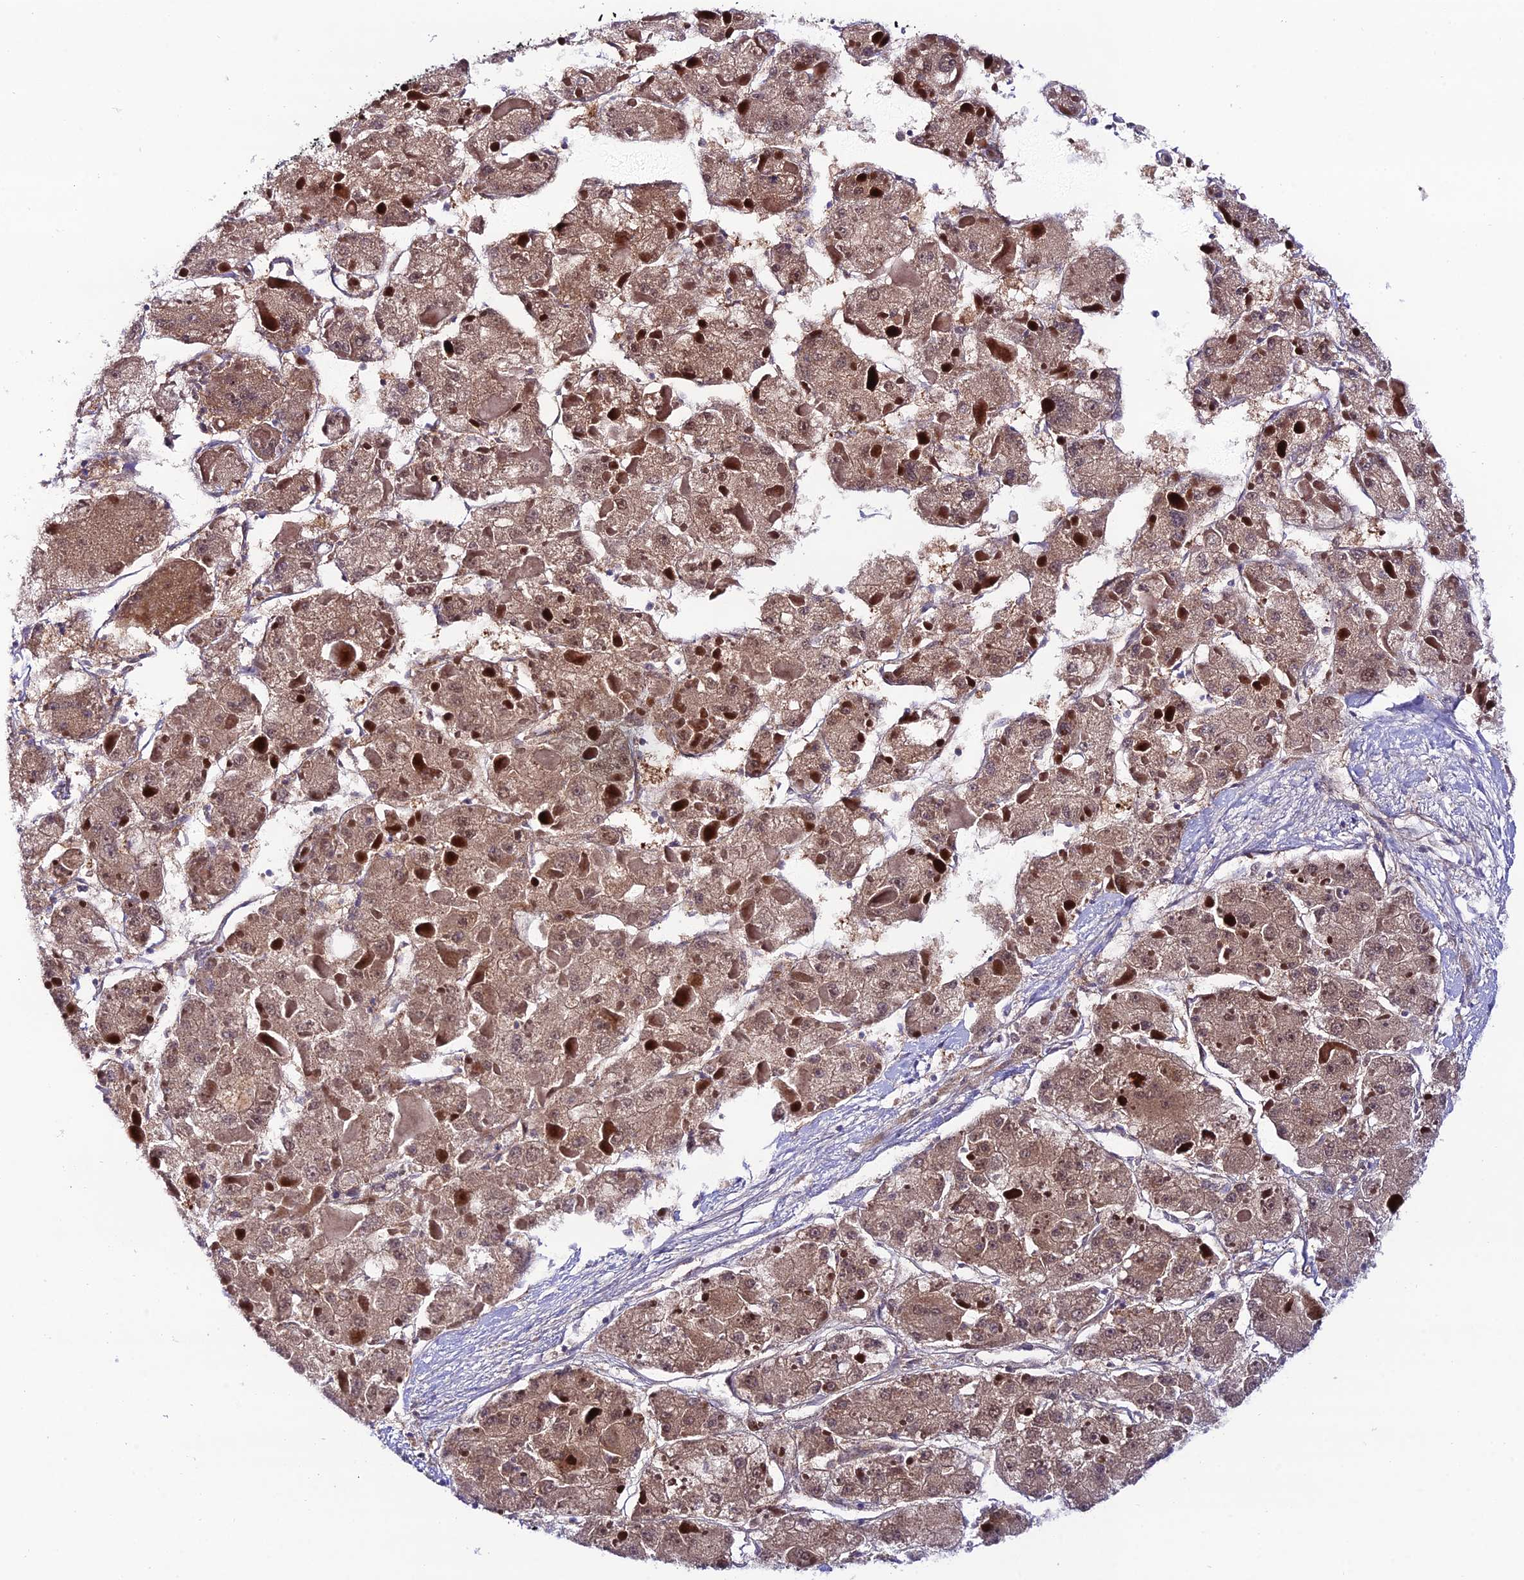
{"staining": {"intensity": "weak", "quantity": ">75%", "location": "cytoplasmic/membranous"}, "tissue": "liver cancer", "cell_type": "Tumor cells", "image_type": "cancer", "snomed": [{"axis": "morphology", "description": "Carcinoma, Hepatocellular, NOS"}, {"axis": "topography", "description": "Liver"}], "caption": "The histopathology image demonstrates a brown stain indicating the presence of a protein in the cytoplasmic/membranous of tumor cells in liver cancer. (DAB IHC, brown staining for protein, blue staining for nuclei).", "gene": "TRIM40", "patient": {"sex": "female", "age": 73}}